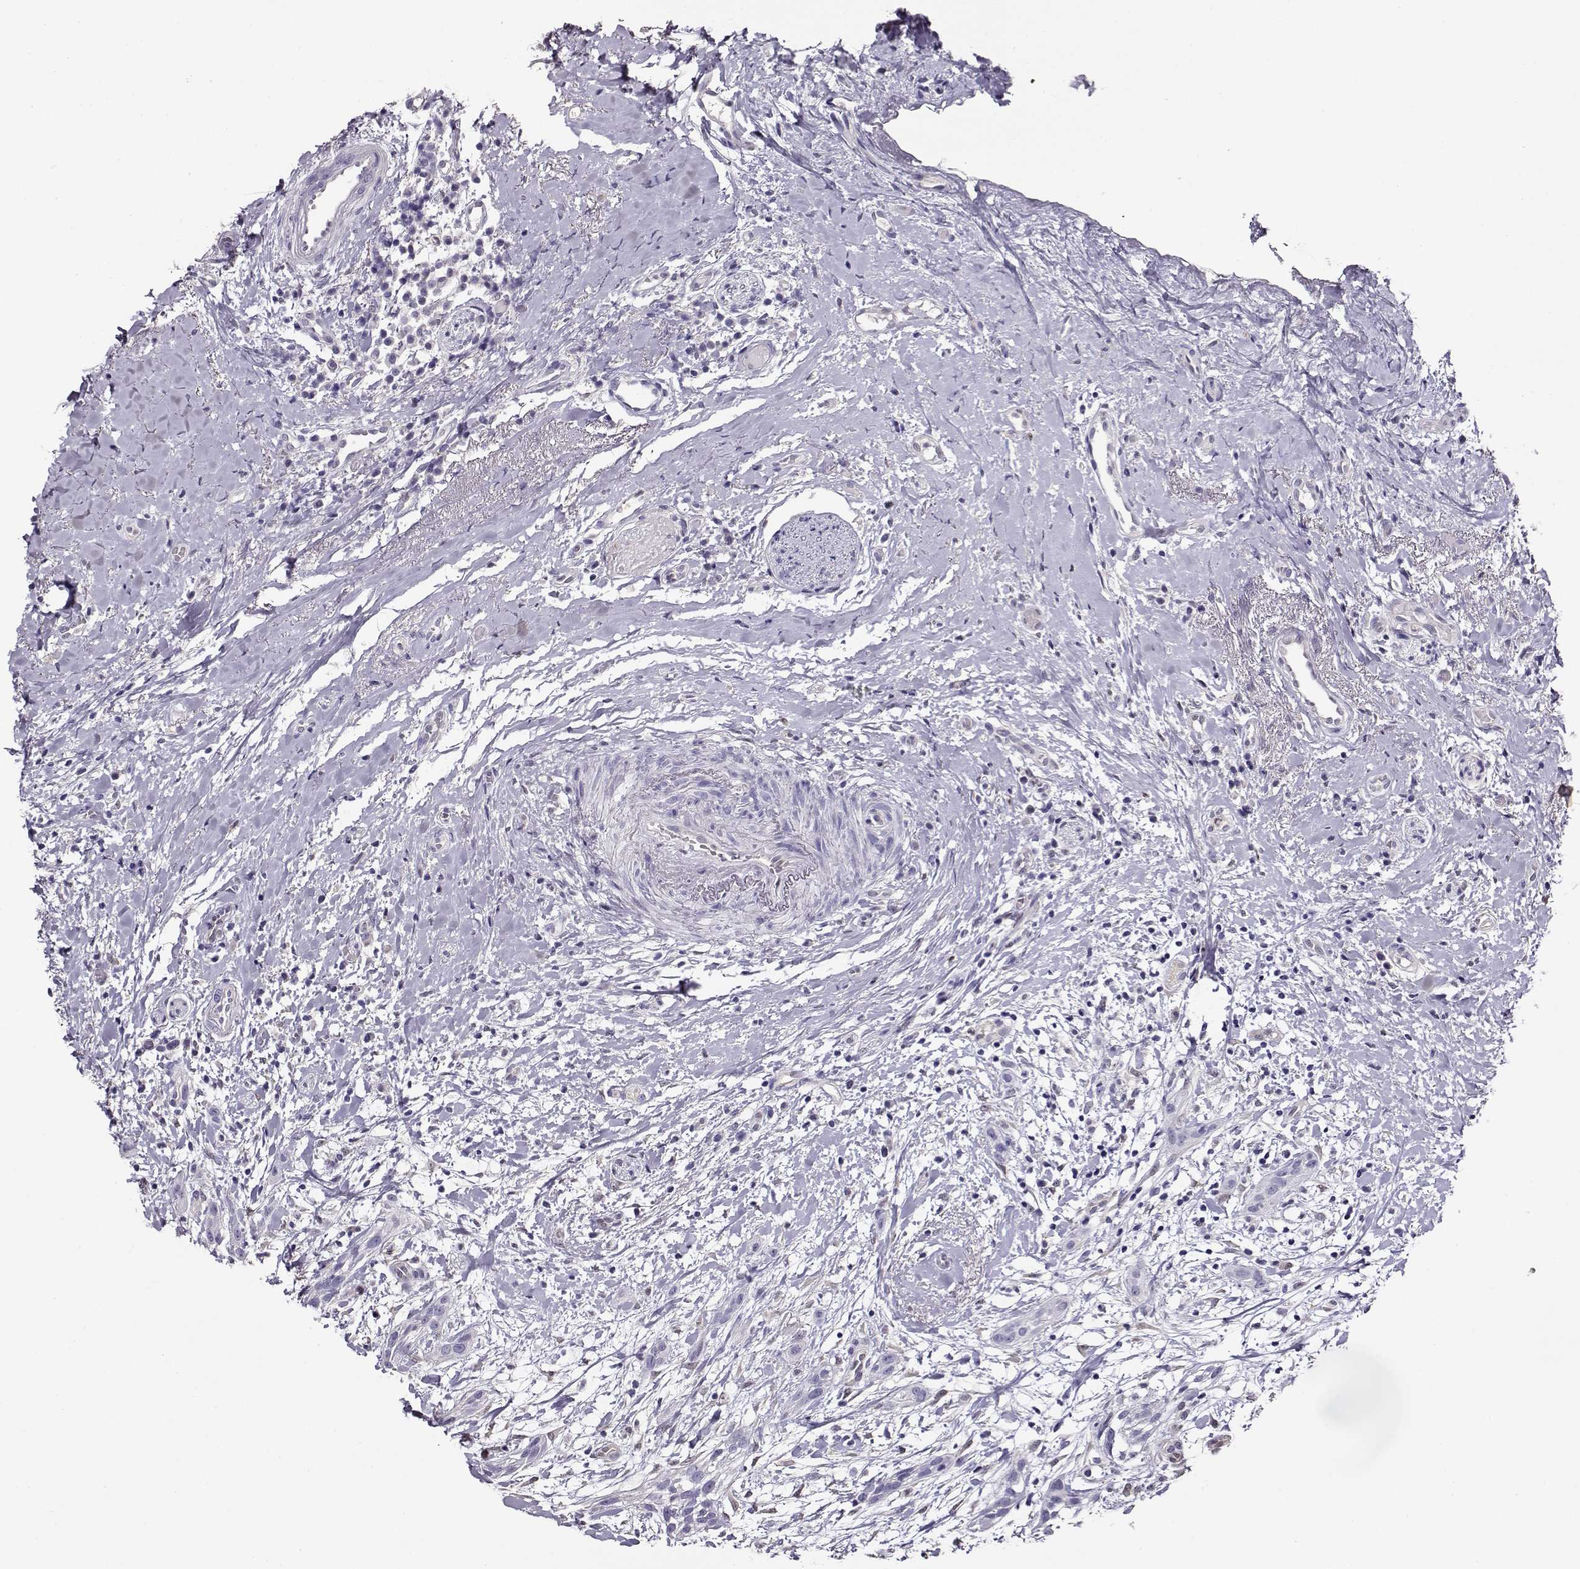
{"staining": {"intensity": "negative", "quantity": "none", "location": "none"}, "tissue": "head and neck cancer", "cell_type": "Tumor cells", "image_type": "cancer", "snomed": [{"axis": "morphology", "description": "Normal tissue, NOS"}, {"axis": "morphology", "description": "Squamous cell carcinoma, NOS"}, {"axis": "topography", "description": "Oral tissue"}, {"axis": "topography", "description": "Salivary gland"}, {"axis": "topography", "description": "Head-Neck"}], "caption": "This is an immunohistochemistry photomicrograph of head and neck cancer. There is no positivity in tumor cells.", "gene": "CCR8", "patient": {"sex": "female", "age": 62}}